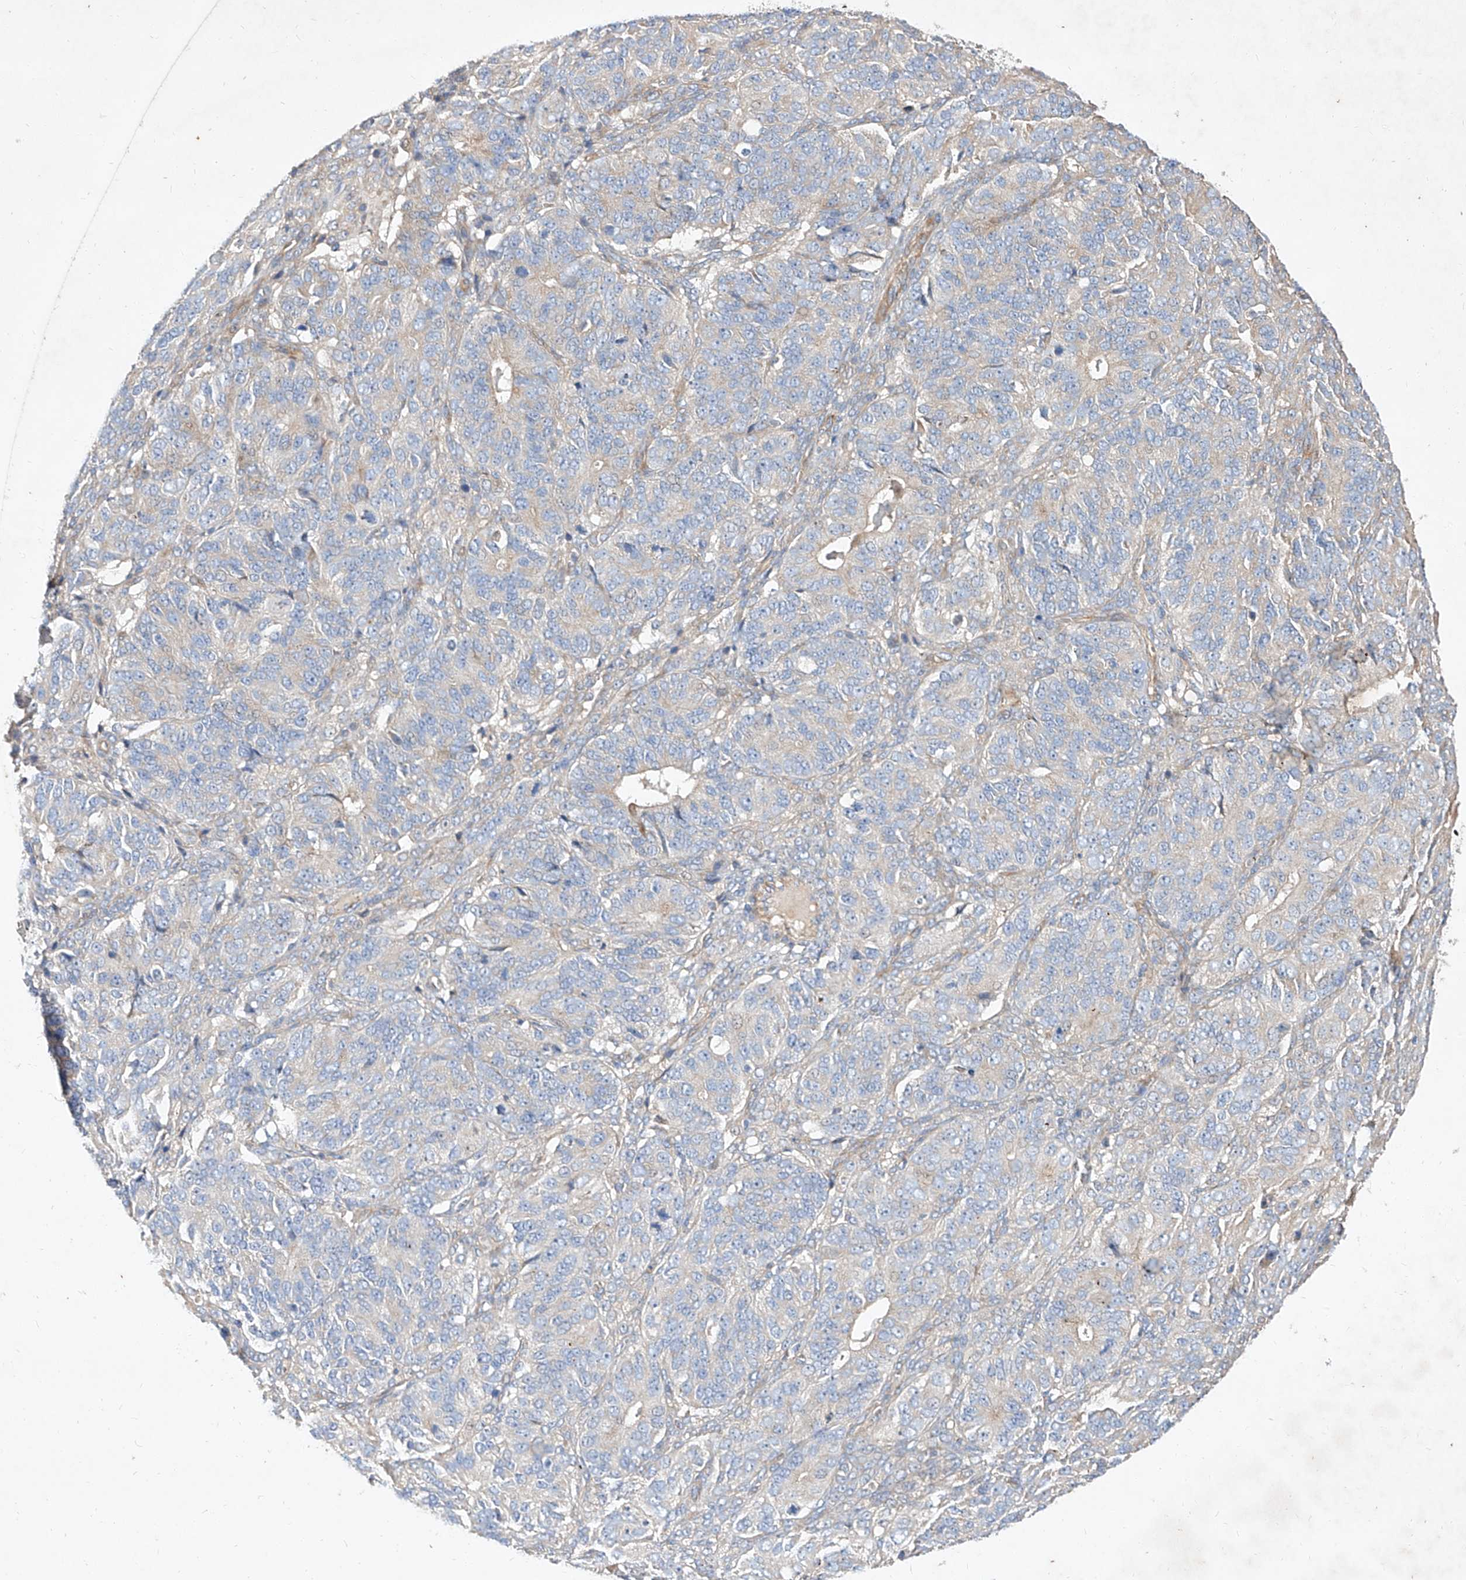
{"staining": {"intensity": "negative", "quantity": "none", "location": "none"}, "tissue": "ovarian cancer", "cell_type": "Tumor cells", "image_type": "cancer", "snomed": [{"axis": "morphology", "description": "Carcinoma, endometroid"}, {"axis": "topography", "description": "Ovary"}], "caption": "Immunohistochemistry photomicrograph of neoplastic tissue: ovarian cancer (endometroid carcinoma) stained with DAB demonstrates no significant protein staining in tumor cells. (Stains: DAB (3,3'-diaminobenzidine) IHC with hematoxylin counter stain, Microscopy: brightfield microscopy at high magnification).", "gene": "DIRAS3", "patient": {"sex": "female", "age": 51}}